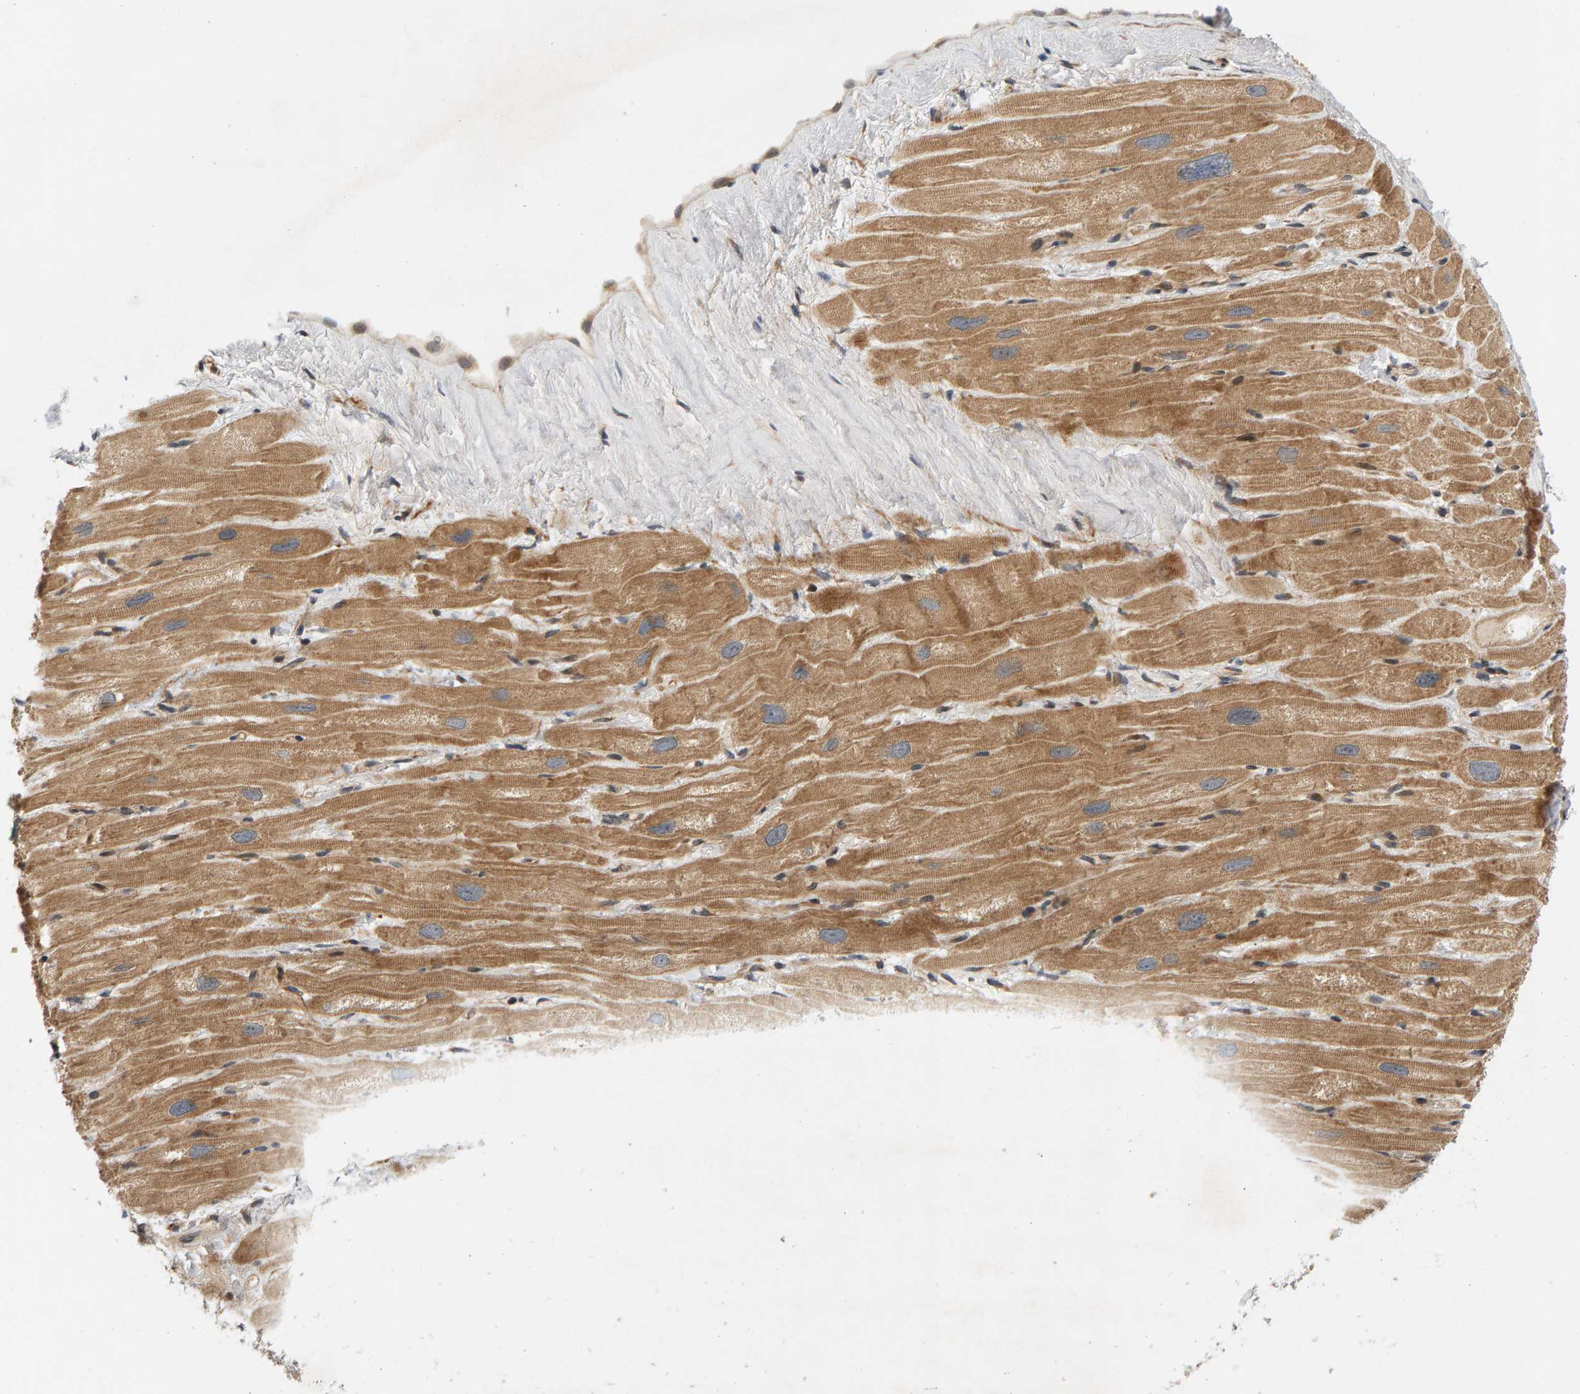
{"staining": {"intensity": "moderate", "quantity": ">75%", "location": "cytoplasmic/membranous"}, "tissue": "heart muscle", "cell_type": "Cardiomyocytes", "image_type": "normal", "snomed": [{"axis": "morphology", "description": "Normal tissue, NOS"}, {"axis": "topography", "description": "Heart"}], "caption": "Human heart muscle stained for a protein (brown) exhibits moderate cytoplasmic/membranous positive staining in approximately >75% of cardiomyocytes.", "gene": "BAHCC1", "patient": {"sex": "male", "age": 49}}